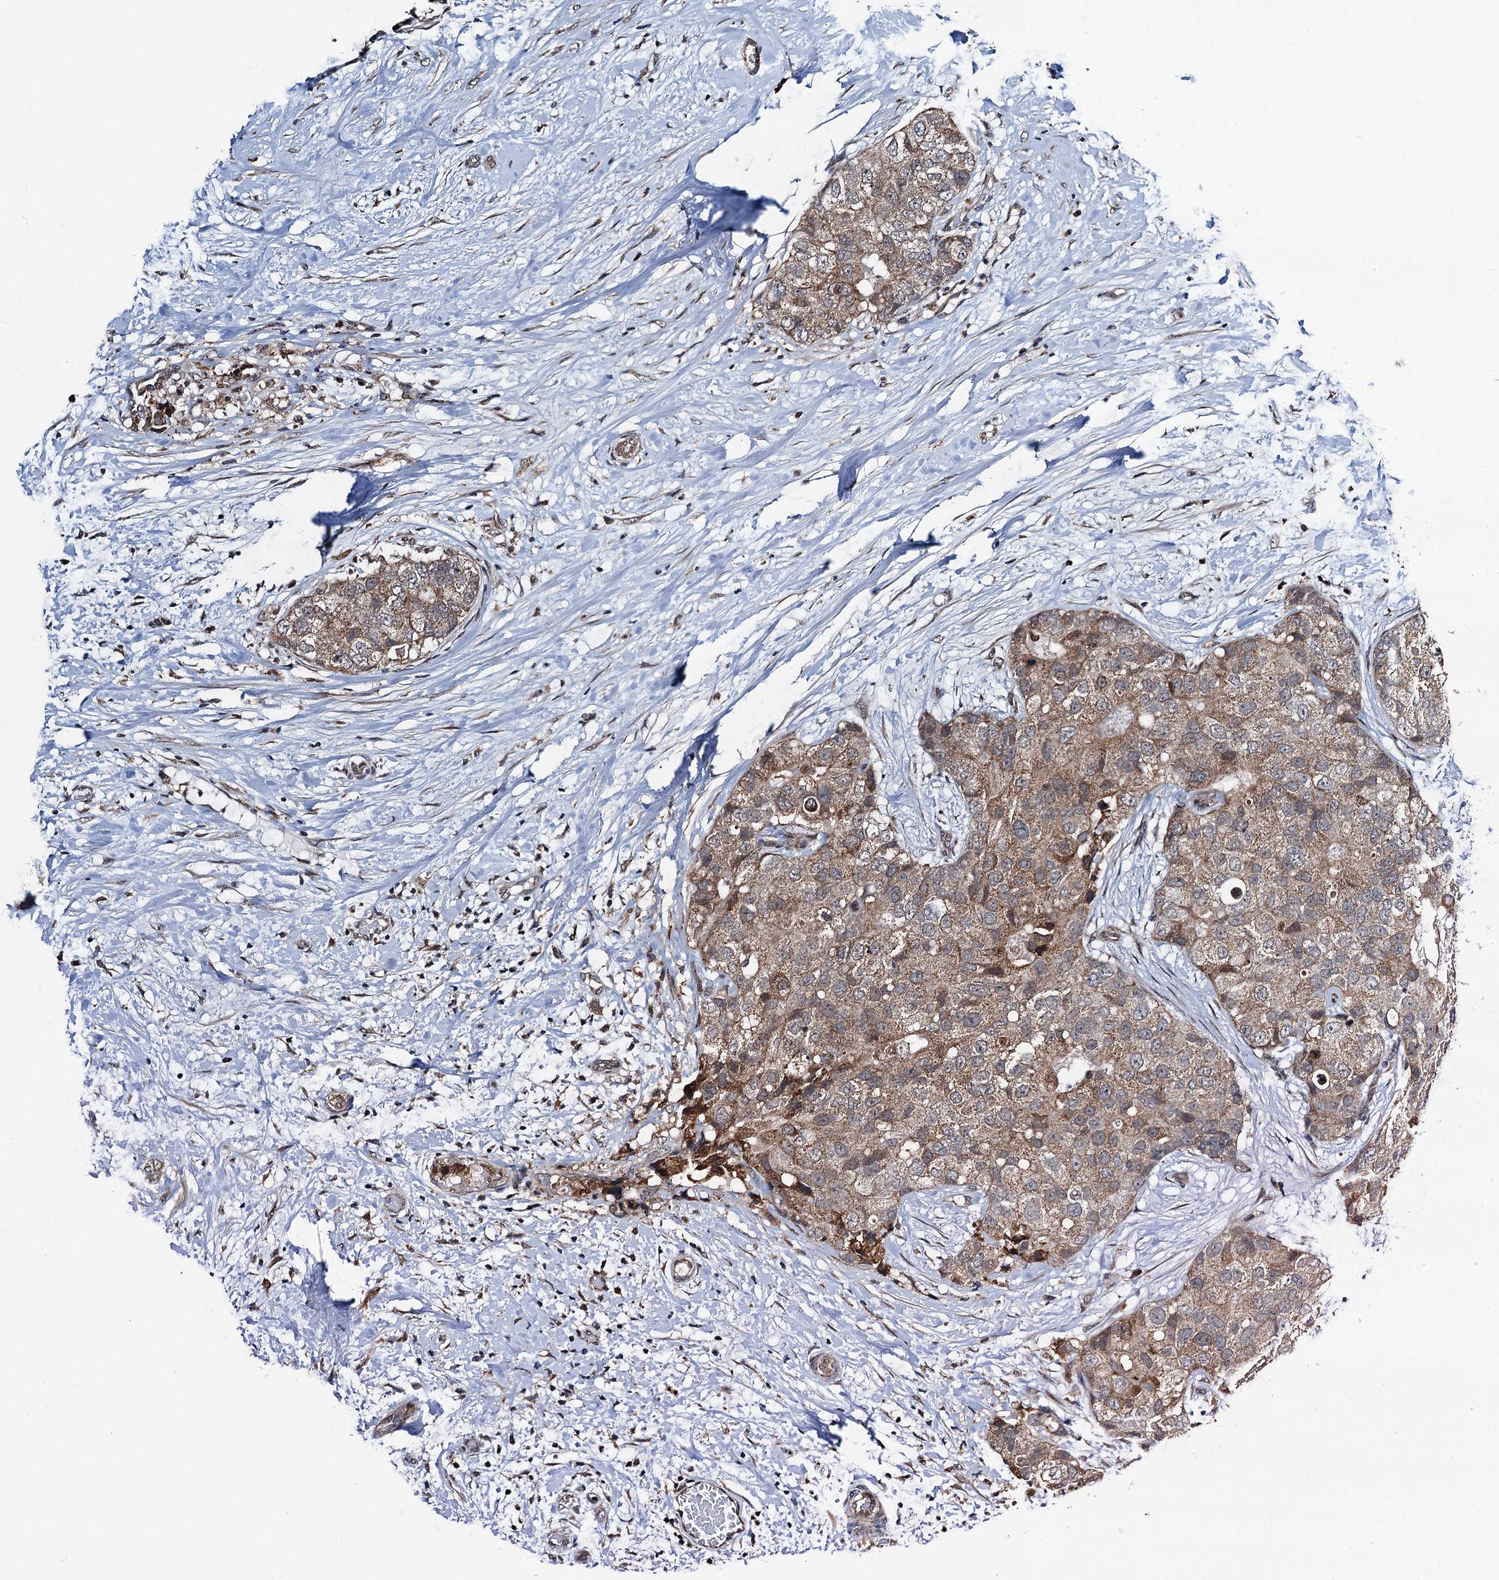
{"staining": {"intensity": "moderate", "quantity": ">75%", "location": "cytoplasmic/membranous"}, "tissue": "breast cancer", "cell_type": "Tumor cells", "image_type": "cancer", "snomed": [{"axis": "morphology", "description": "Duct carcinoma"}, {"axis": "topography", "description": "Breast"}], "caption": "About >75% of tumor cells in breast infiltrating ductal carcinoma demonstrate moderate cytoplasmic/membranous protein staining as visualized by brown immunohistochemical staining.", "gene": "CMPK2", "patient": {"sex": "female", "age": 62}}